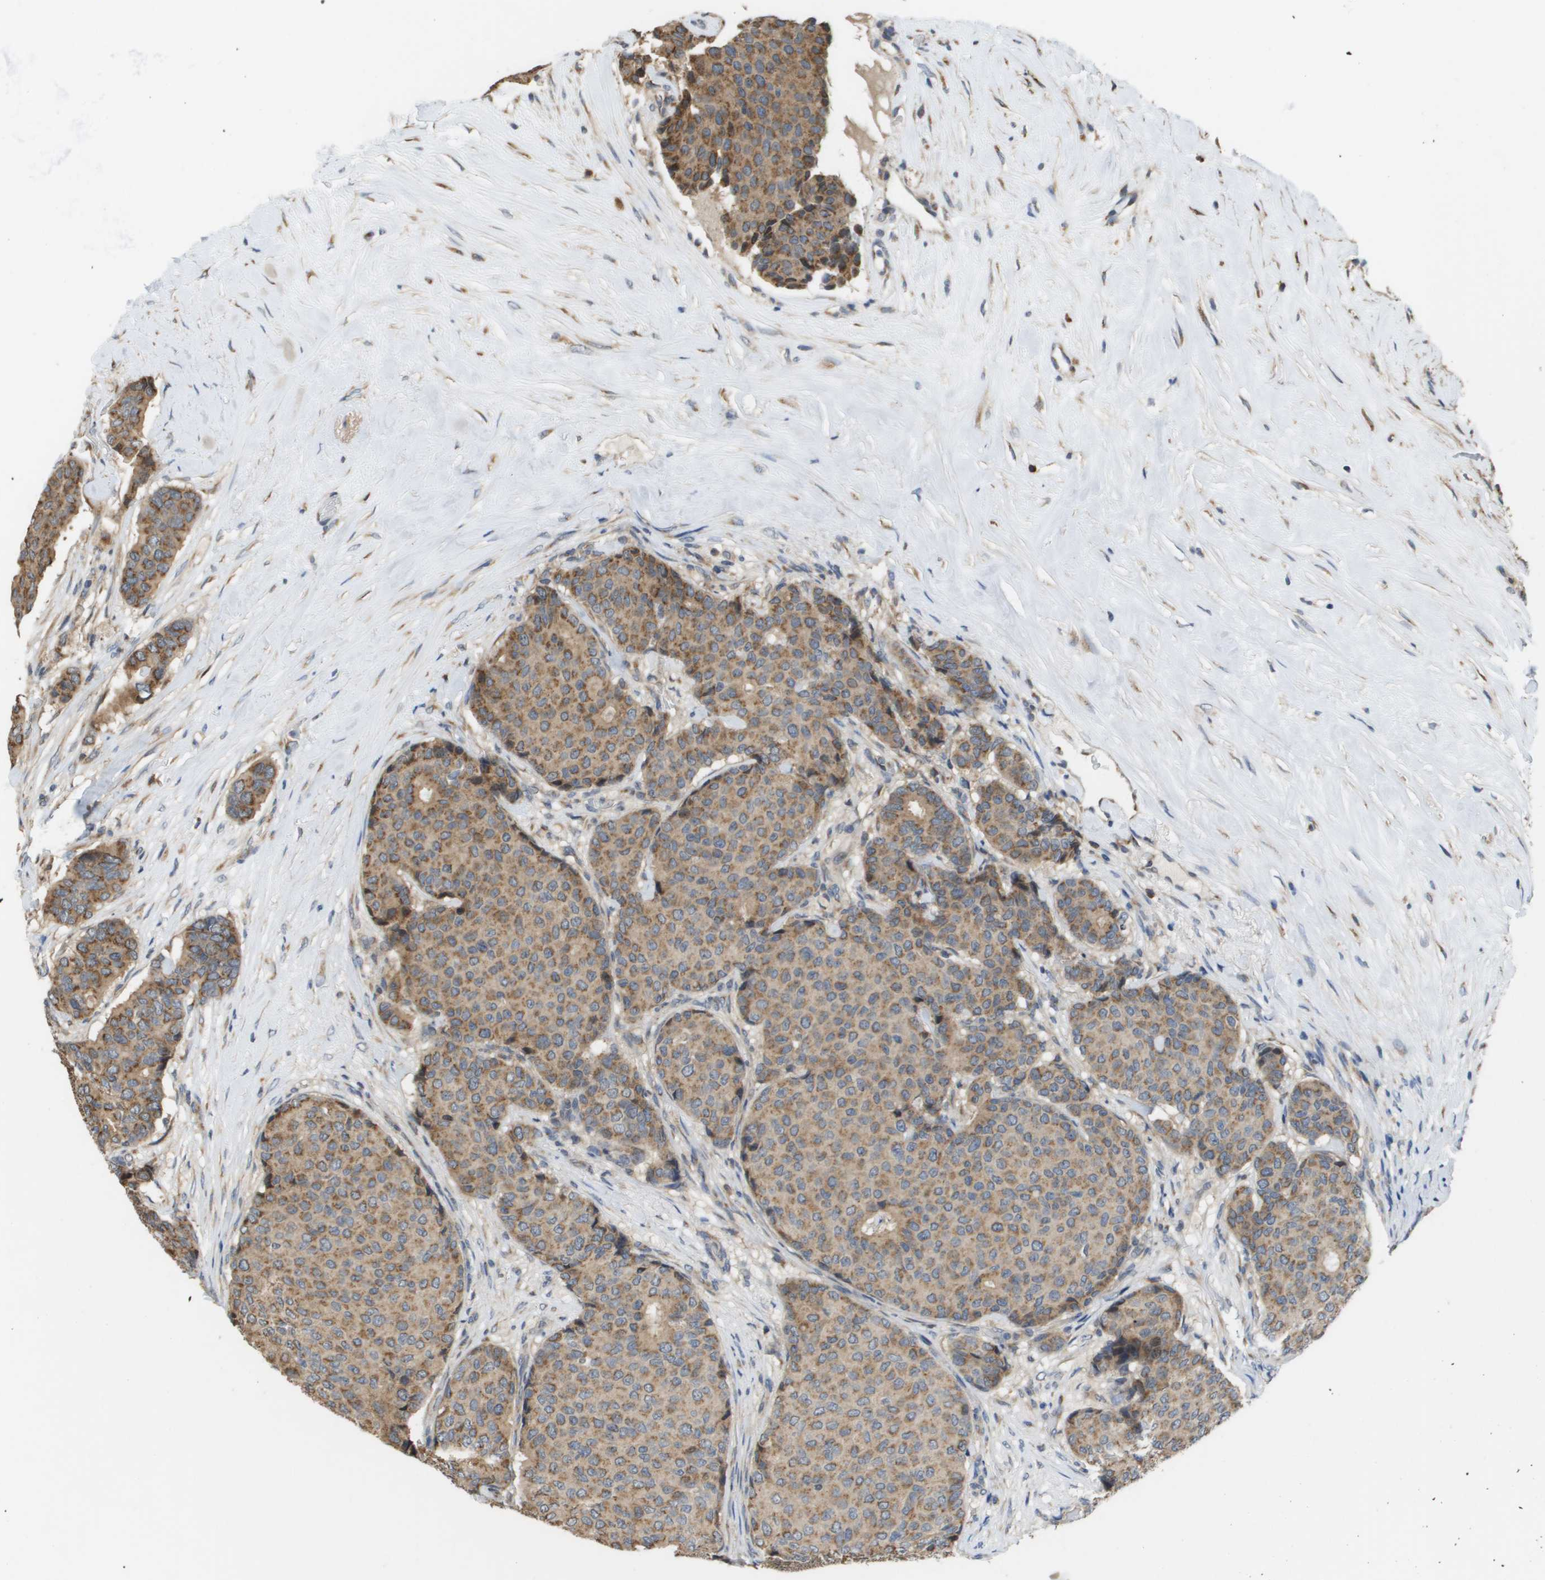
{"staining": {"intensity": "moderate", "quantity": ">75%", "location": "cytoplasmic/membranous"}, "tissue": "breast cancer", "cell_type": "Tumor cells", "image_type": "cancer", "snomed": [{"axis": "morphology", "description": "Duct carcinoma"}, {"axis": "topography", "description": "Breast"}], "caption": "Immunohistochemistry of human breast cancer demonstrates medium levels of moderate cytoplasmic/membranous staining in about >75% of tumor cells.", "gene": "PCK1", "patient": {"sex": "female", "age": 75}}